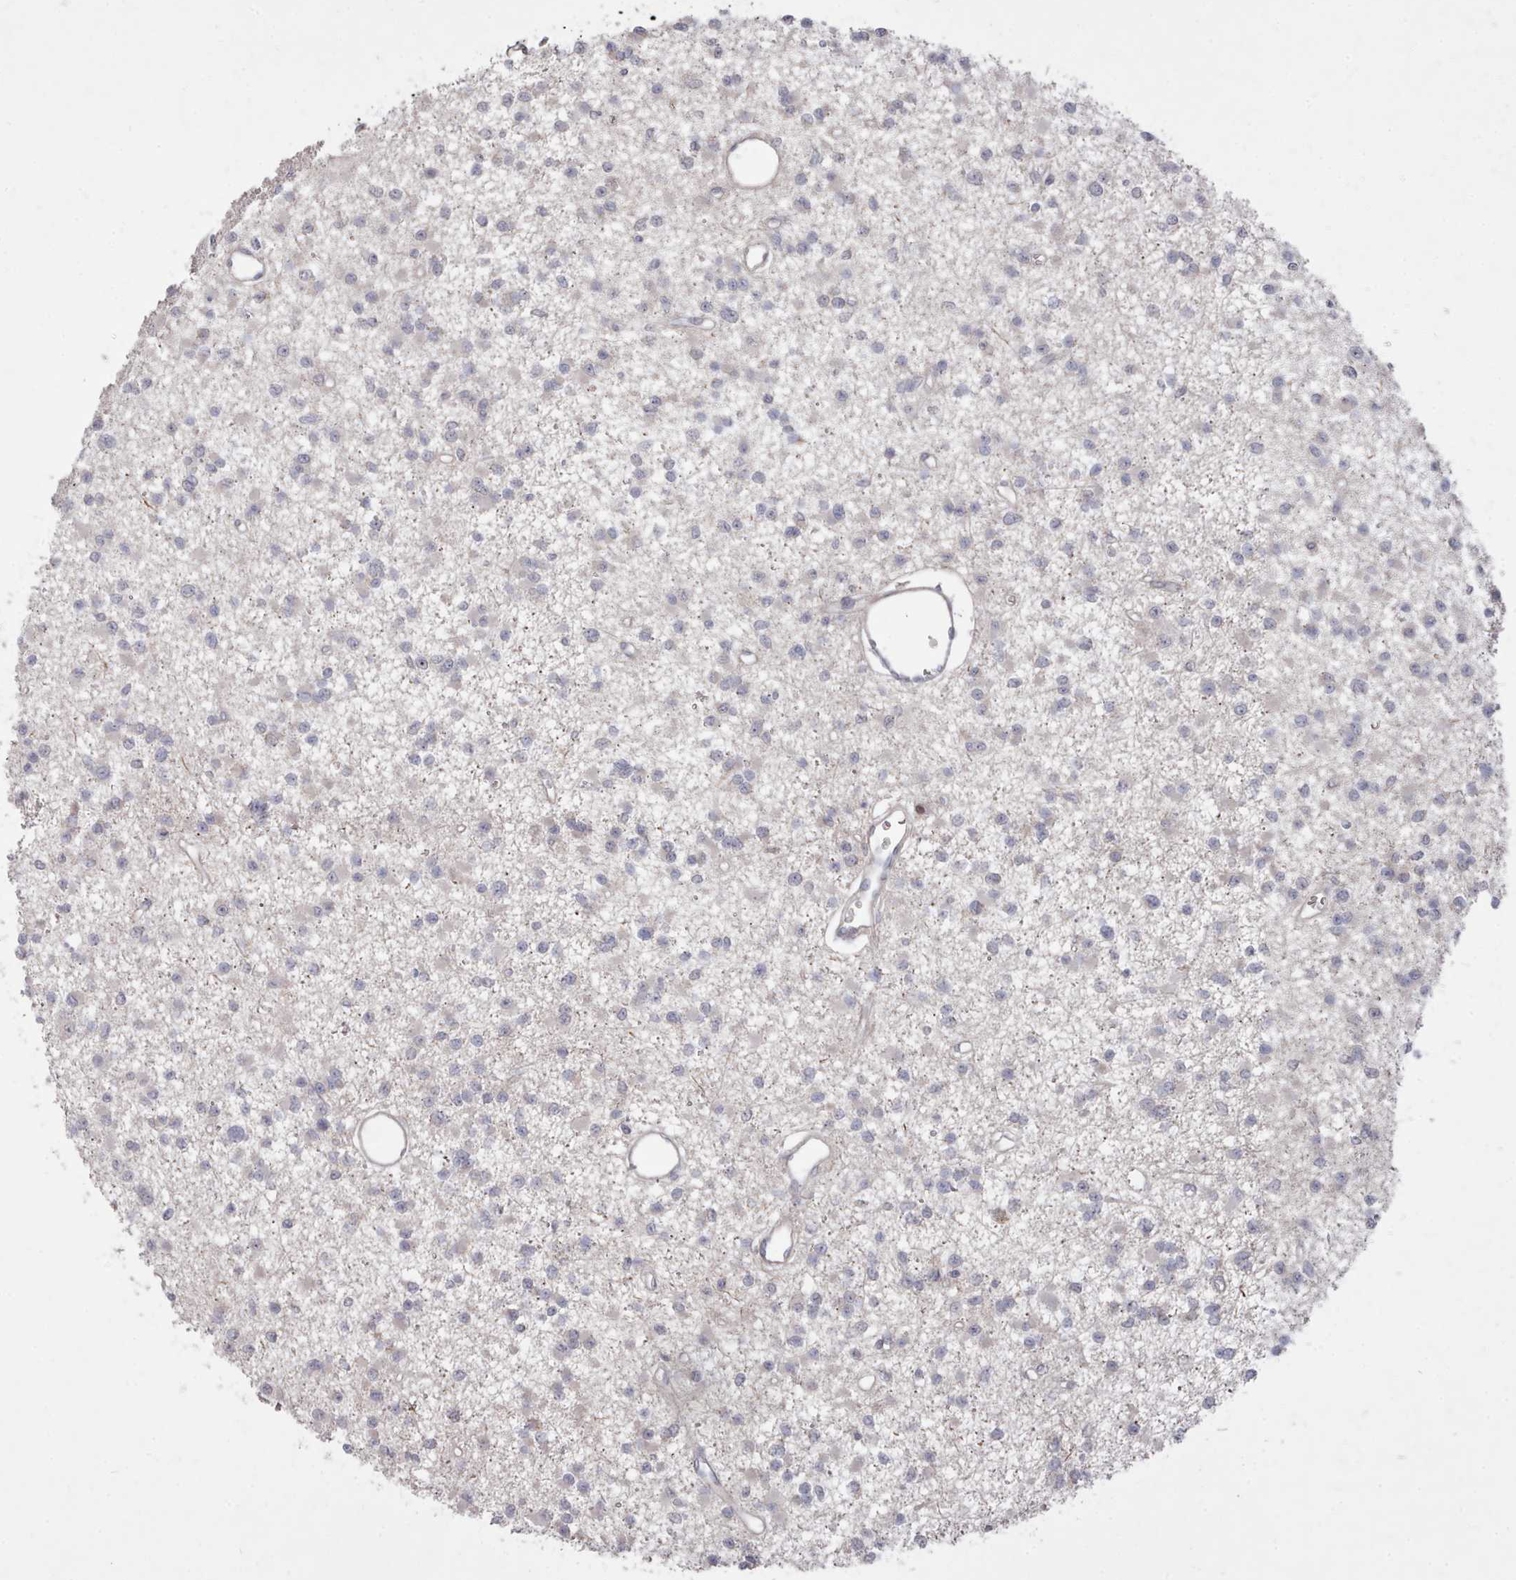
{"staining": {"intensity": "negative", "quantity": "none", "location": "none"}, "tissue": "glioma", "cell_type": "Tumor cells", "image_type": "cancer", "snomed": [{"axis": "morphology", "description": "Glioma, malignant, Low grade"}, {"axis": "topography", "description": "Brain"}], "caption": "High power microscopy histopathology image of an IHC histopathology image of low-grade glioma (malignant), revealing no significant expression in tumor cells. (DAB (3,3'-diaminobenzidine) immunohistochemistry, high magnification).", "gene": "COL8A2", "patient": {"sex": "female", "age": 22}}